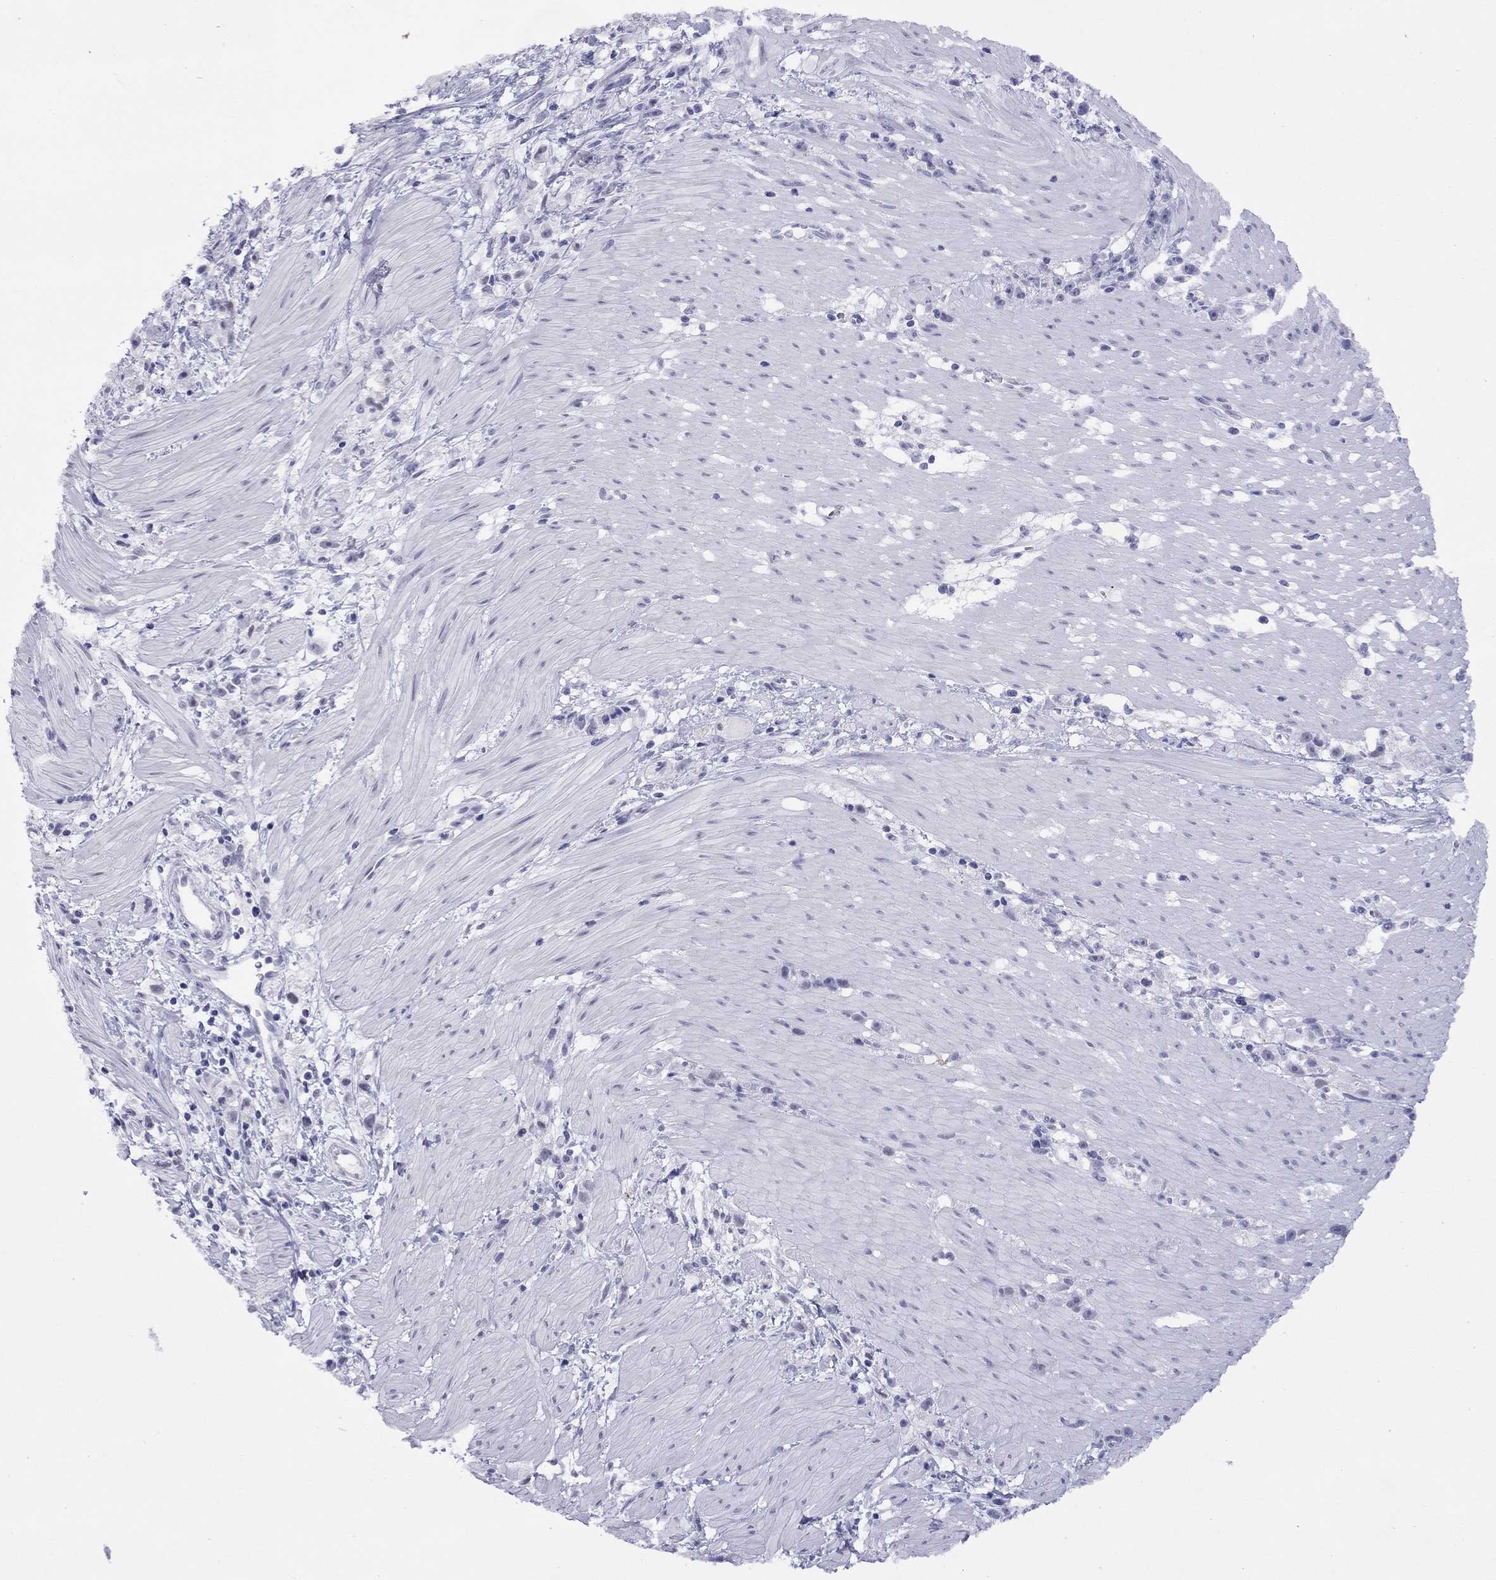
{"staining": {"intensity": "negative", "quantity": "none", "location": "none"}, "tissue": "stomach cancer", "cell_type": "Tumor cells", "image_type": "cancer", "snomed": [{"axis": "morphology", "description": "Adenocarcinoma, NOS"}, {"axis": "topography", "description": "Stomach"}], "caption": "Immunohistochemistry of human adenocarcinoma (stomach) shows no staining in tumor cells.", "gene": "SLC30A8", "patient": {"sex": "female", "age": 59}}